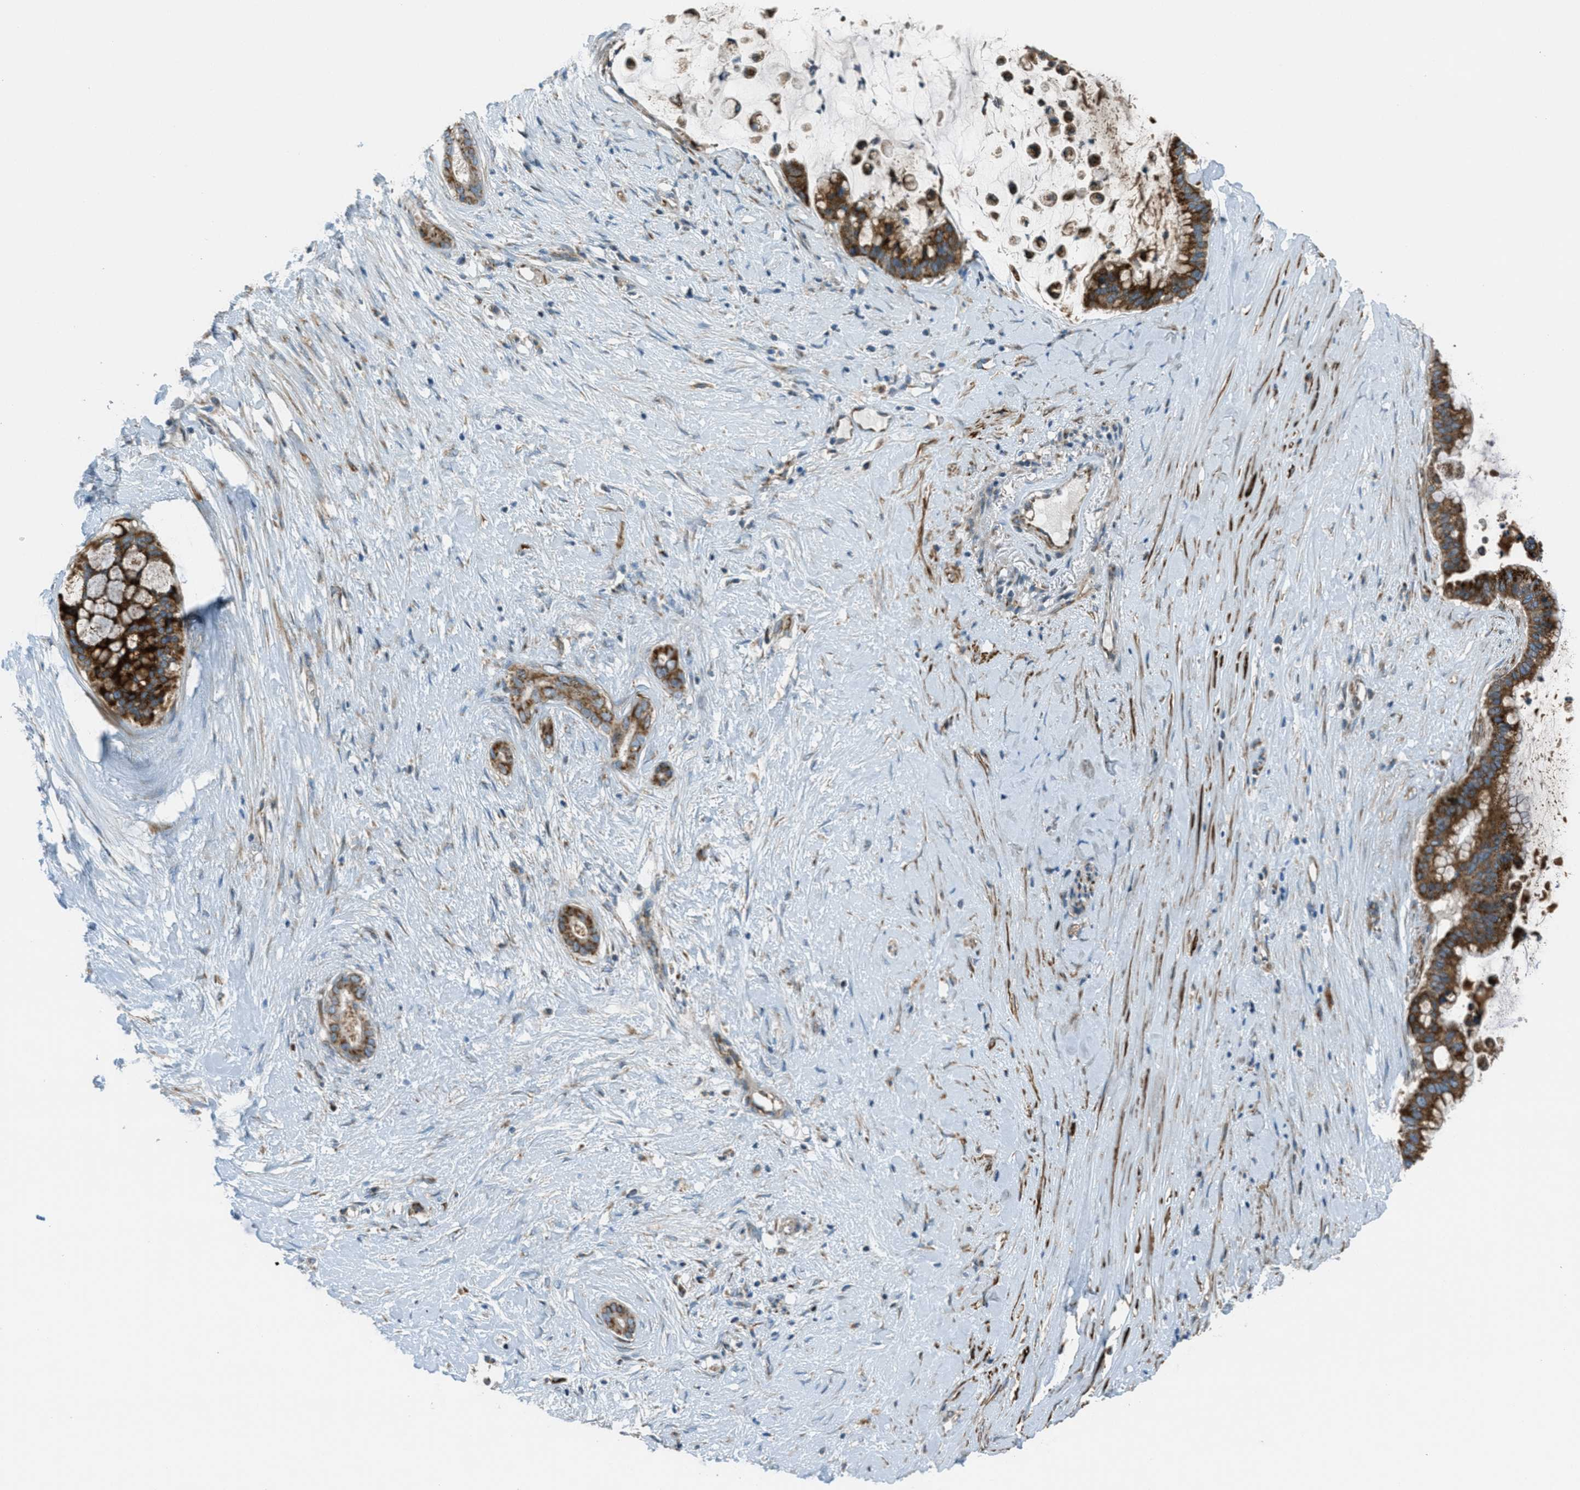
{"staining": {"intensity": "strong", "quantity": ">75%", "location": "cytoplasmic/membranous"}, "tissue": "pancreatic cancer", "cell_type": "Tumor cells", "image_type": "cancer", "snomed": [{"axis": "morphology", "description": "Adenocarcinoma, NOS"}, {"axis": "topography", "description": "Pancreas"}], "caption": "Protein staining of pancreatic cancer (adenocarcinoma) tissue shows strong cytoplasmic/membranous staining in about >75% of tumor cells.", "gene": "BCKDK", "patient": {"sex": "male", "age": 41}}